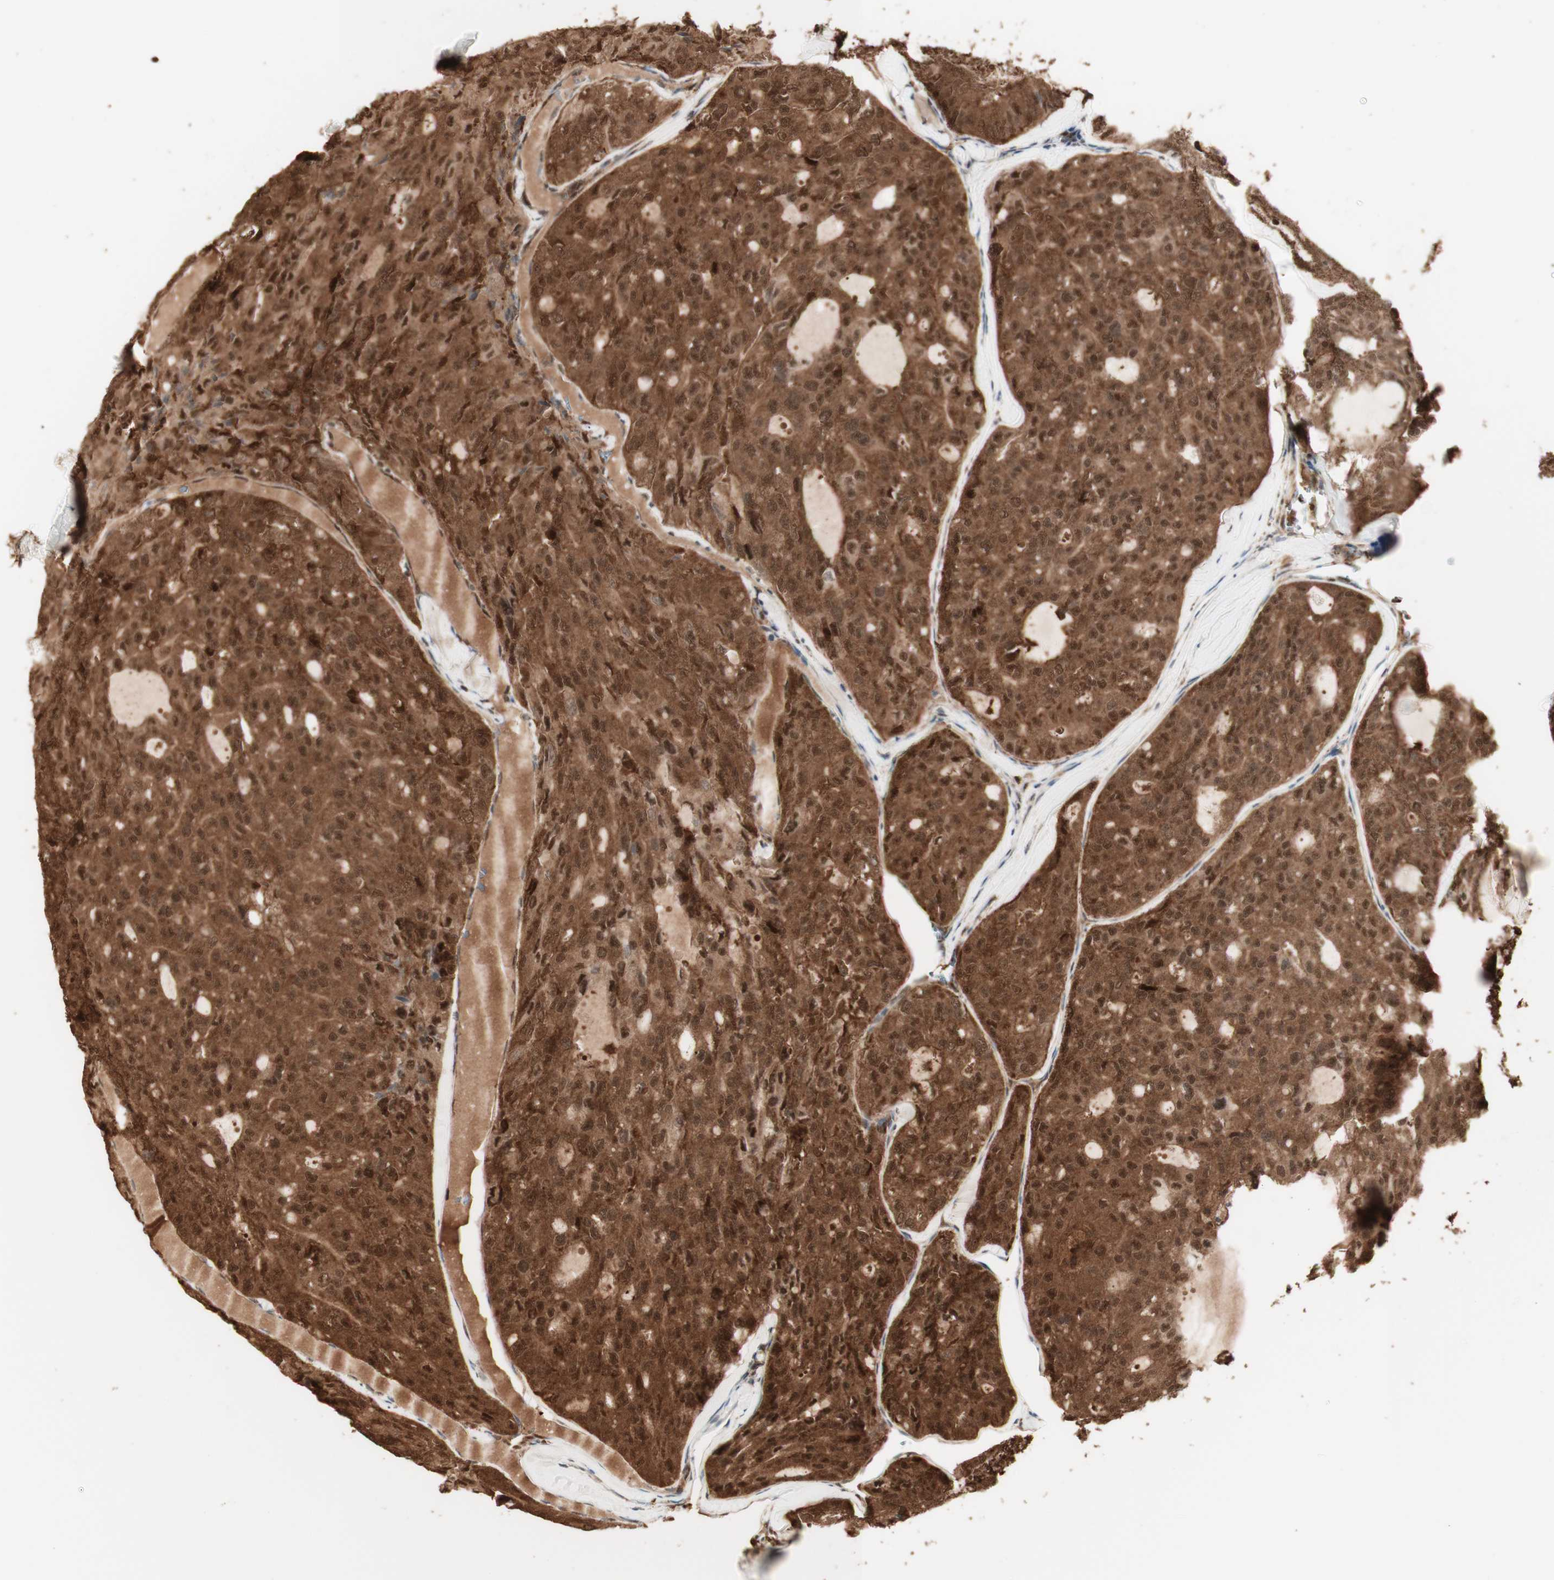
{"staining": {"intensity": "strong", "quantity": ">75%", "location": "cytoplasmic/membranous,nuclear"}, "tissue": "thyroid cancer", "cell_type": "Tumor cells", "image_type": "cancer", "snomed": [{"axis": "morphology", "description": "Follicular adenoma carcinoma, NOS"}, {"axis": "topography", "description": "Thyroid gland"}], "caption": "A high amount of strong cytoplasmic/membranous and nuclear expression is appreciated in approximately >75% of tumor cells in follicular adenoma carcinoma (thyroid) tissue.", "gene": "YWHAB", "patient": {"sex": "male", "age": 75}}